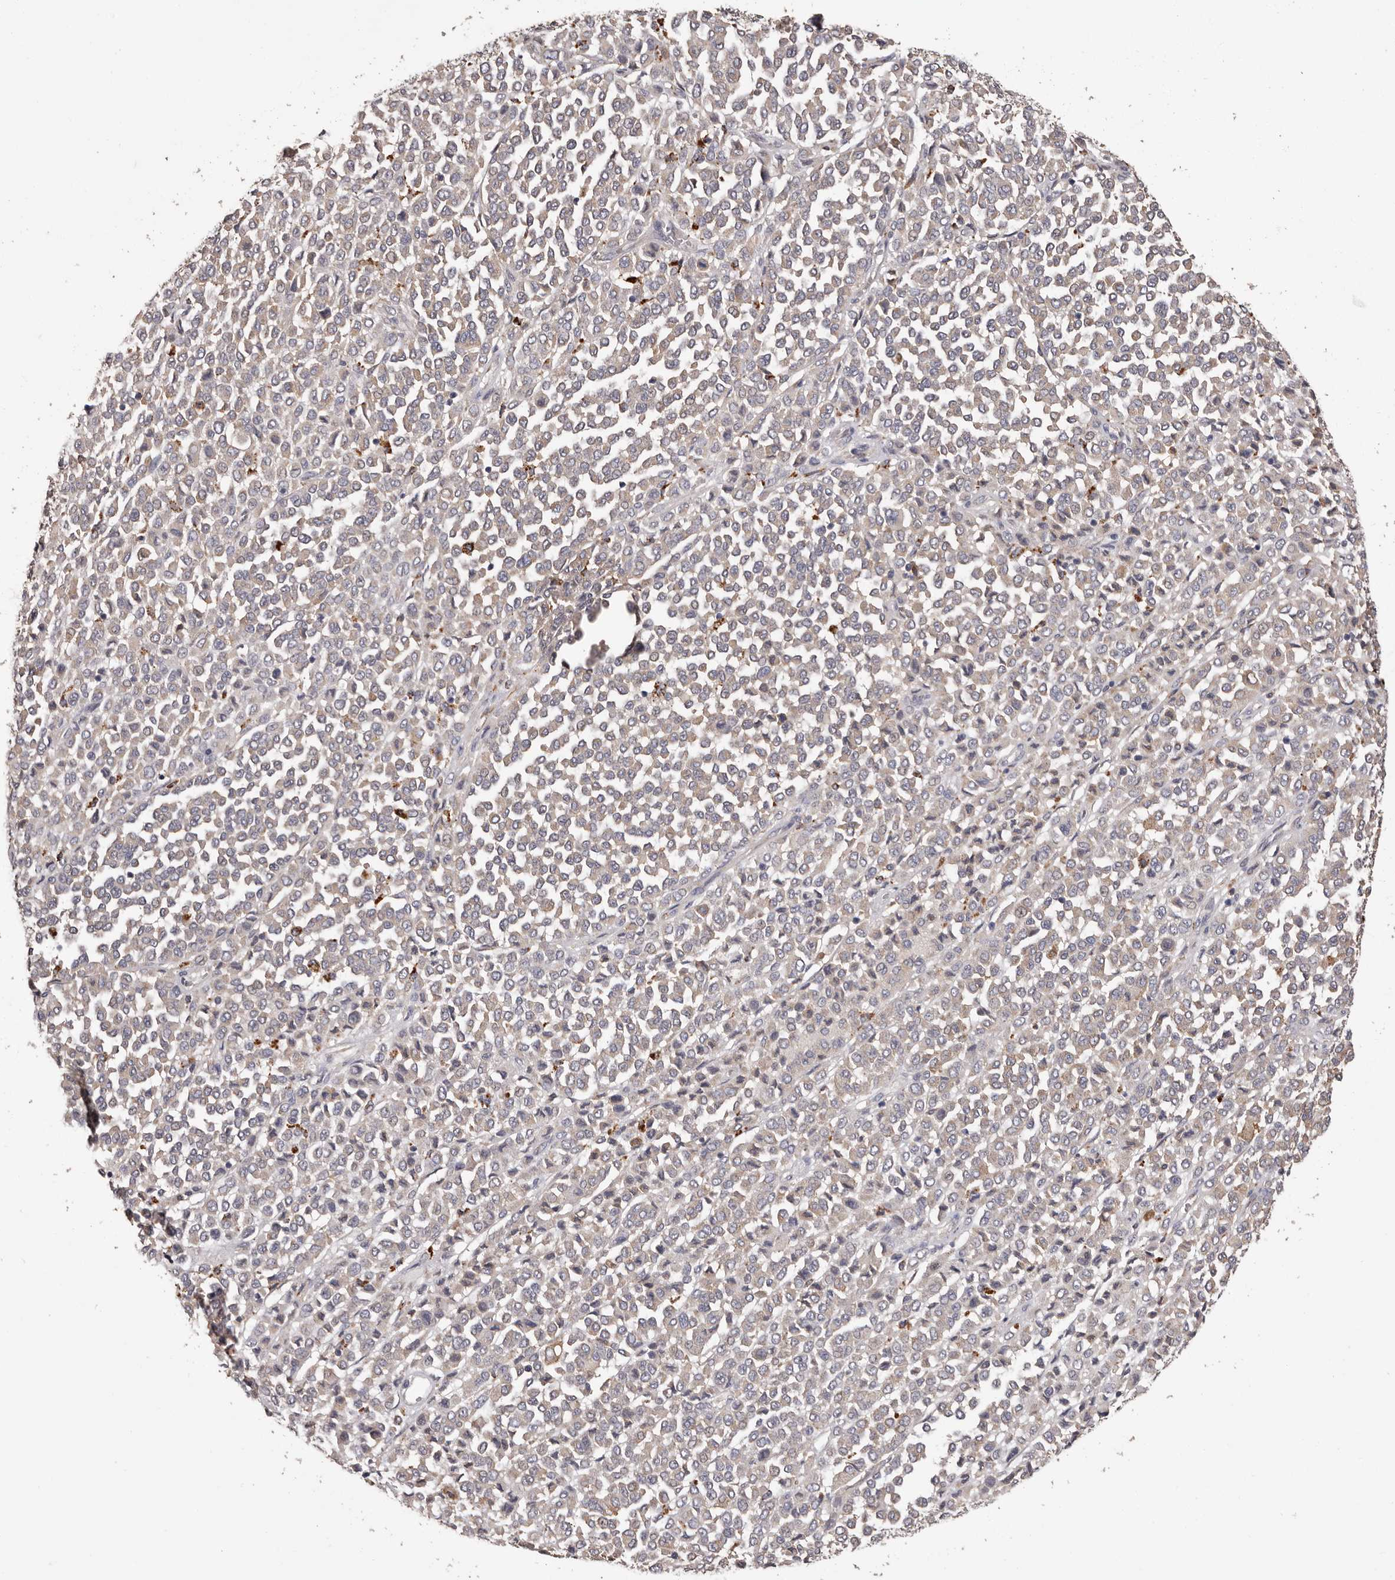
{"staining": {"intensity": "negative", "quantity": "none", "location": "none"}, "tissue": "melanoma", "cell_type": "Tumor cells", "image_type": "cancer", "snomed": [{"axis": "morphology", "description": "Malignant melanoma, Metastatic site"}, {"axis": "topography", "description": "Pancreas"}], "caption": "A micrograph of melanoma stained for a protein demonstrates no brown staining in tumor cells. (DAB (3,3'-diaminobenzidine) immunohistochemistry (IHC), high magnification).", "gene": "ETNK1", "patient": {"sex": "female", "age": 30}}